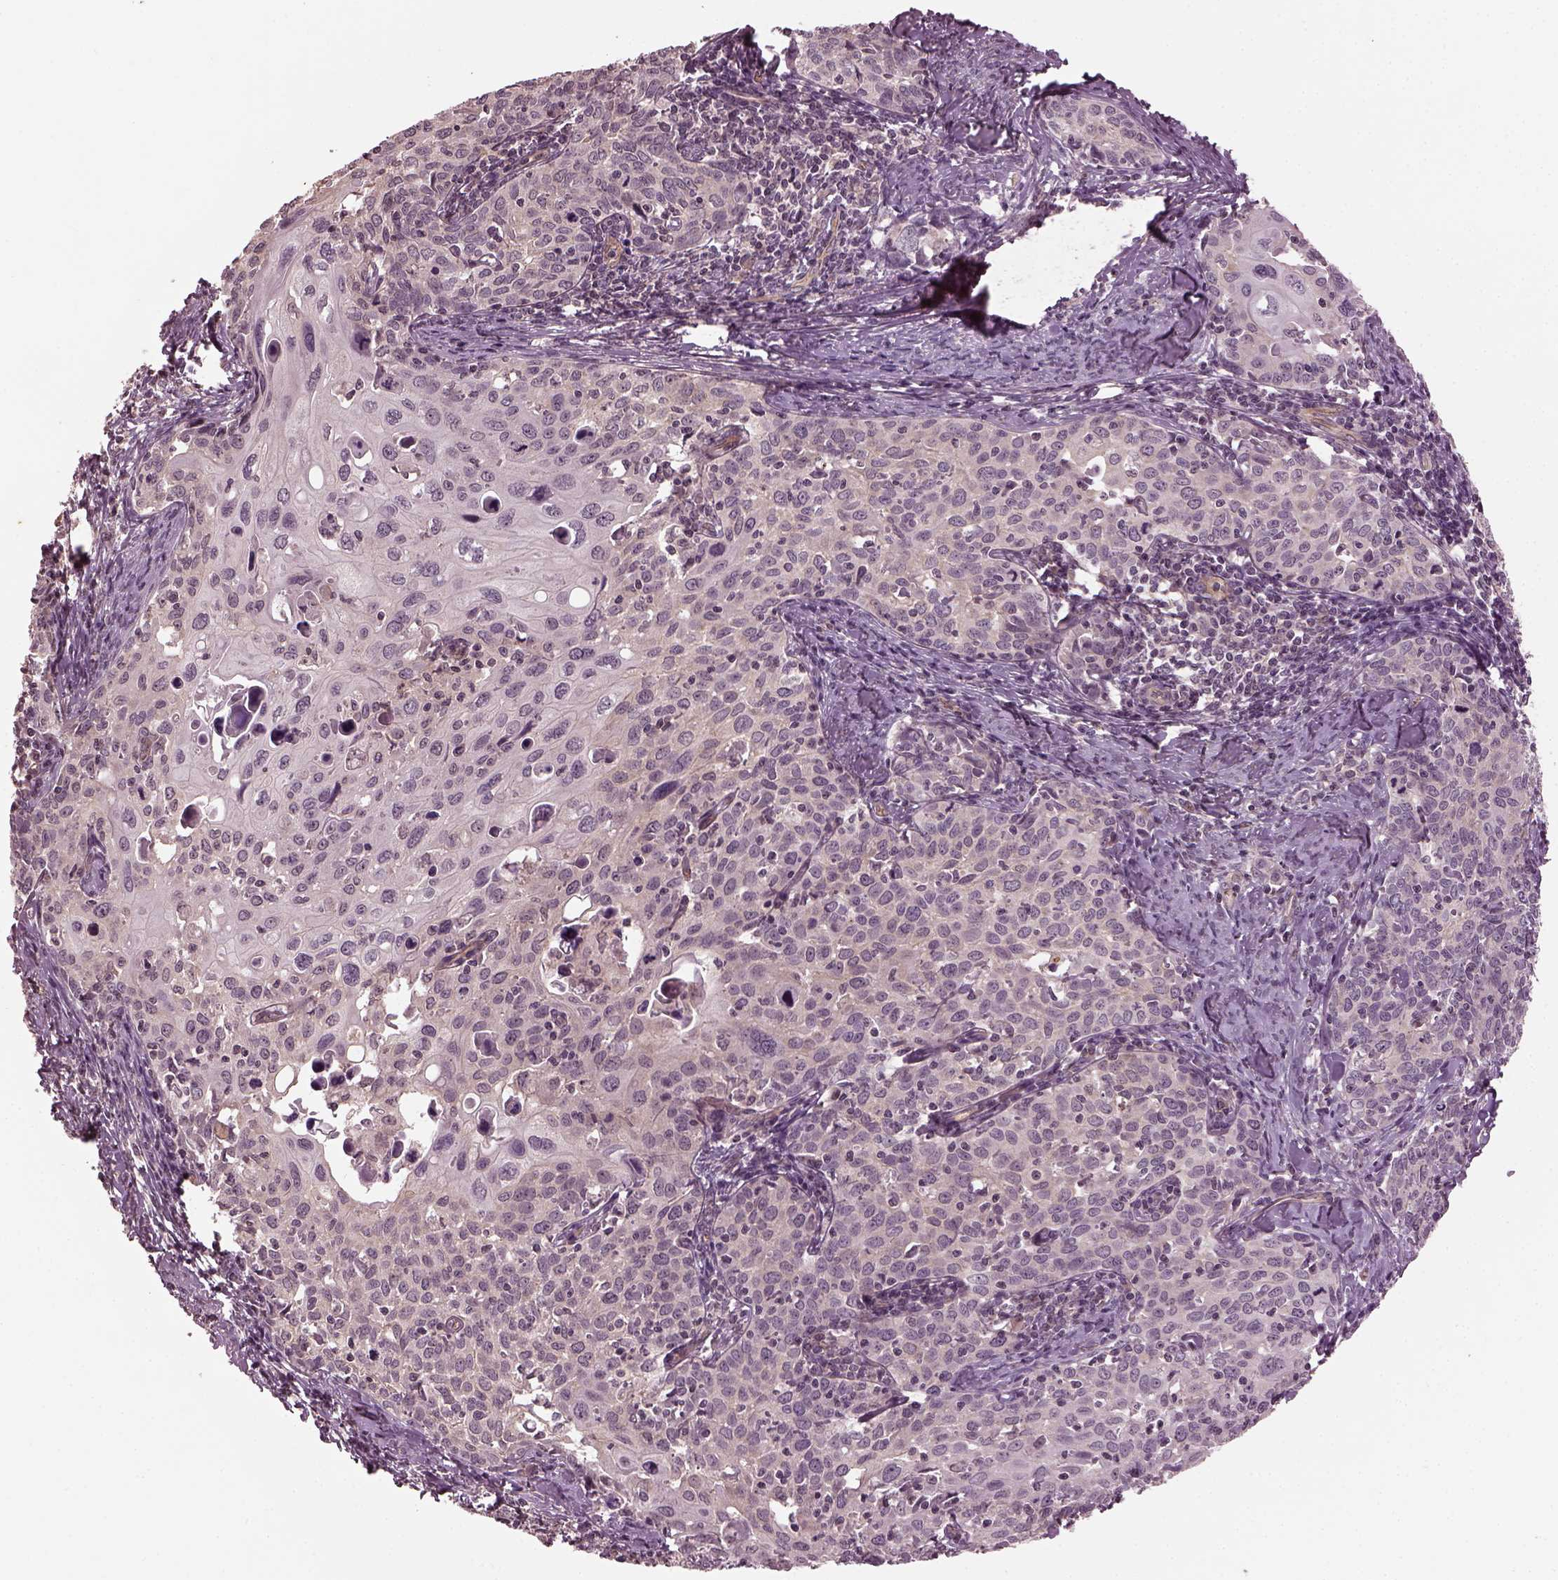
{"staining": {"intensity": "negative", "quantity": "none", "location": "none"}, "tissue": "cervical cancer", "cell_type": "Tumor cells", "image_type": "cancer", "snomed": [{"axis": "morphology", "description": "Squamous cell carcinoma, NOS"}, {"axis": "topography", "description": "Cervix"}], "caption": "Cervical cancer was stained to show a protein in brown. There is no significant positivity in tumor cells.", "gene": "GNRH1", "patient": {"sex": "female", "age": 62}}